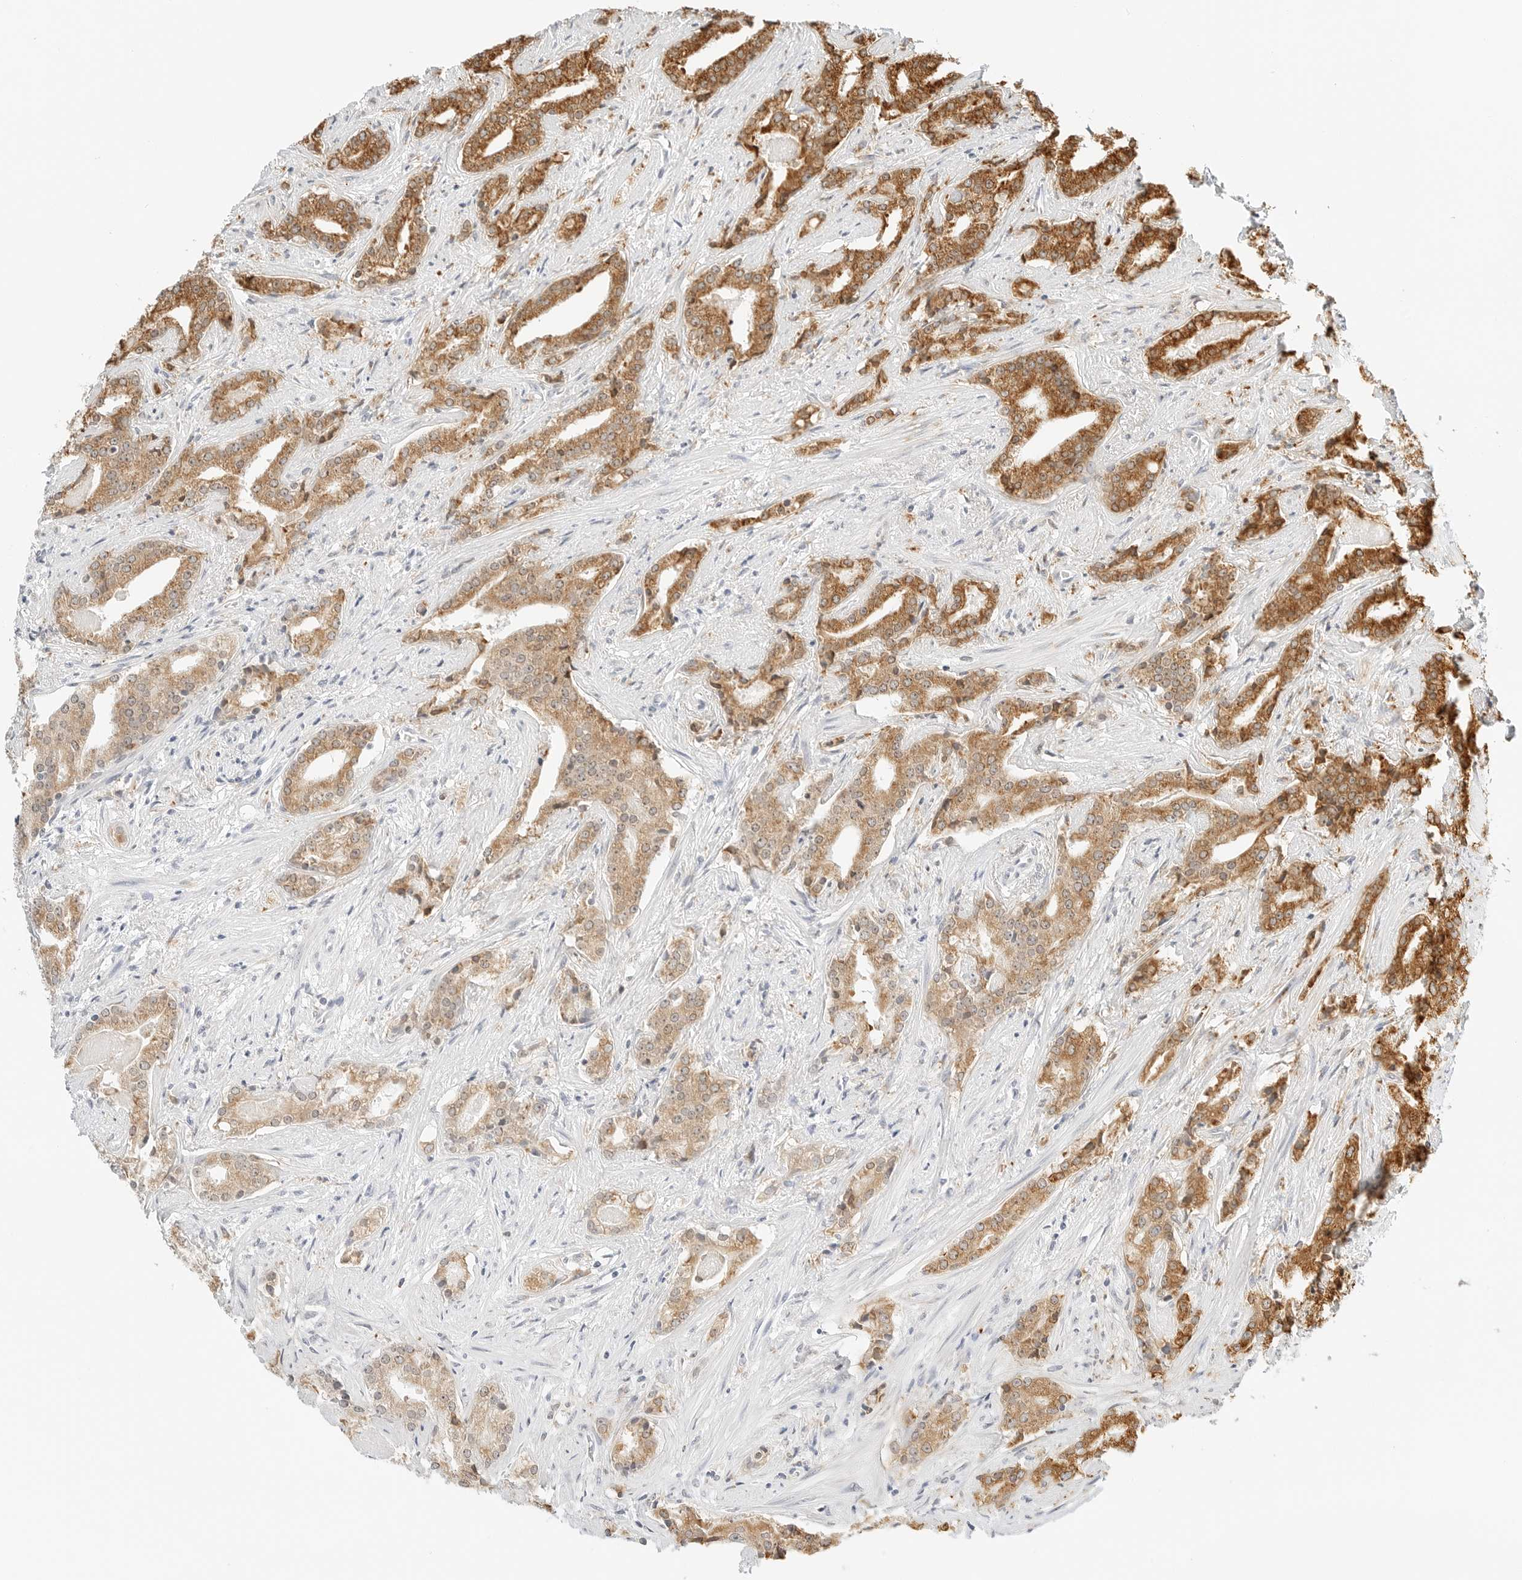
{"staining": {"intensity": "moderate", "quantity": ">75%", "location": "cytoplasmic/membranous"}, "tissue": "prostate cancer", "cell_type": "Tumor cells", "image_type": "cancer", "snomed": [{"axis": "morphology", "description": "Adenocarcinoma, Low grade"}, {"axis": "topography", "description": "Prostate"}], "caption": "A high-resolution micrograph shows immunohistochemistry staining of prostate cancer (low-grade adenocarcinoma), which reveals moderate cytoplasmic/membranous expression in about >75% of tumor cells.", "gene": "THEM4", "patient": {"sex": "male", "age": 67}}